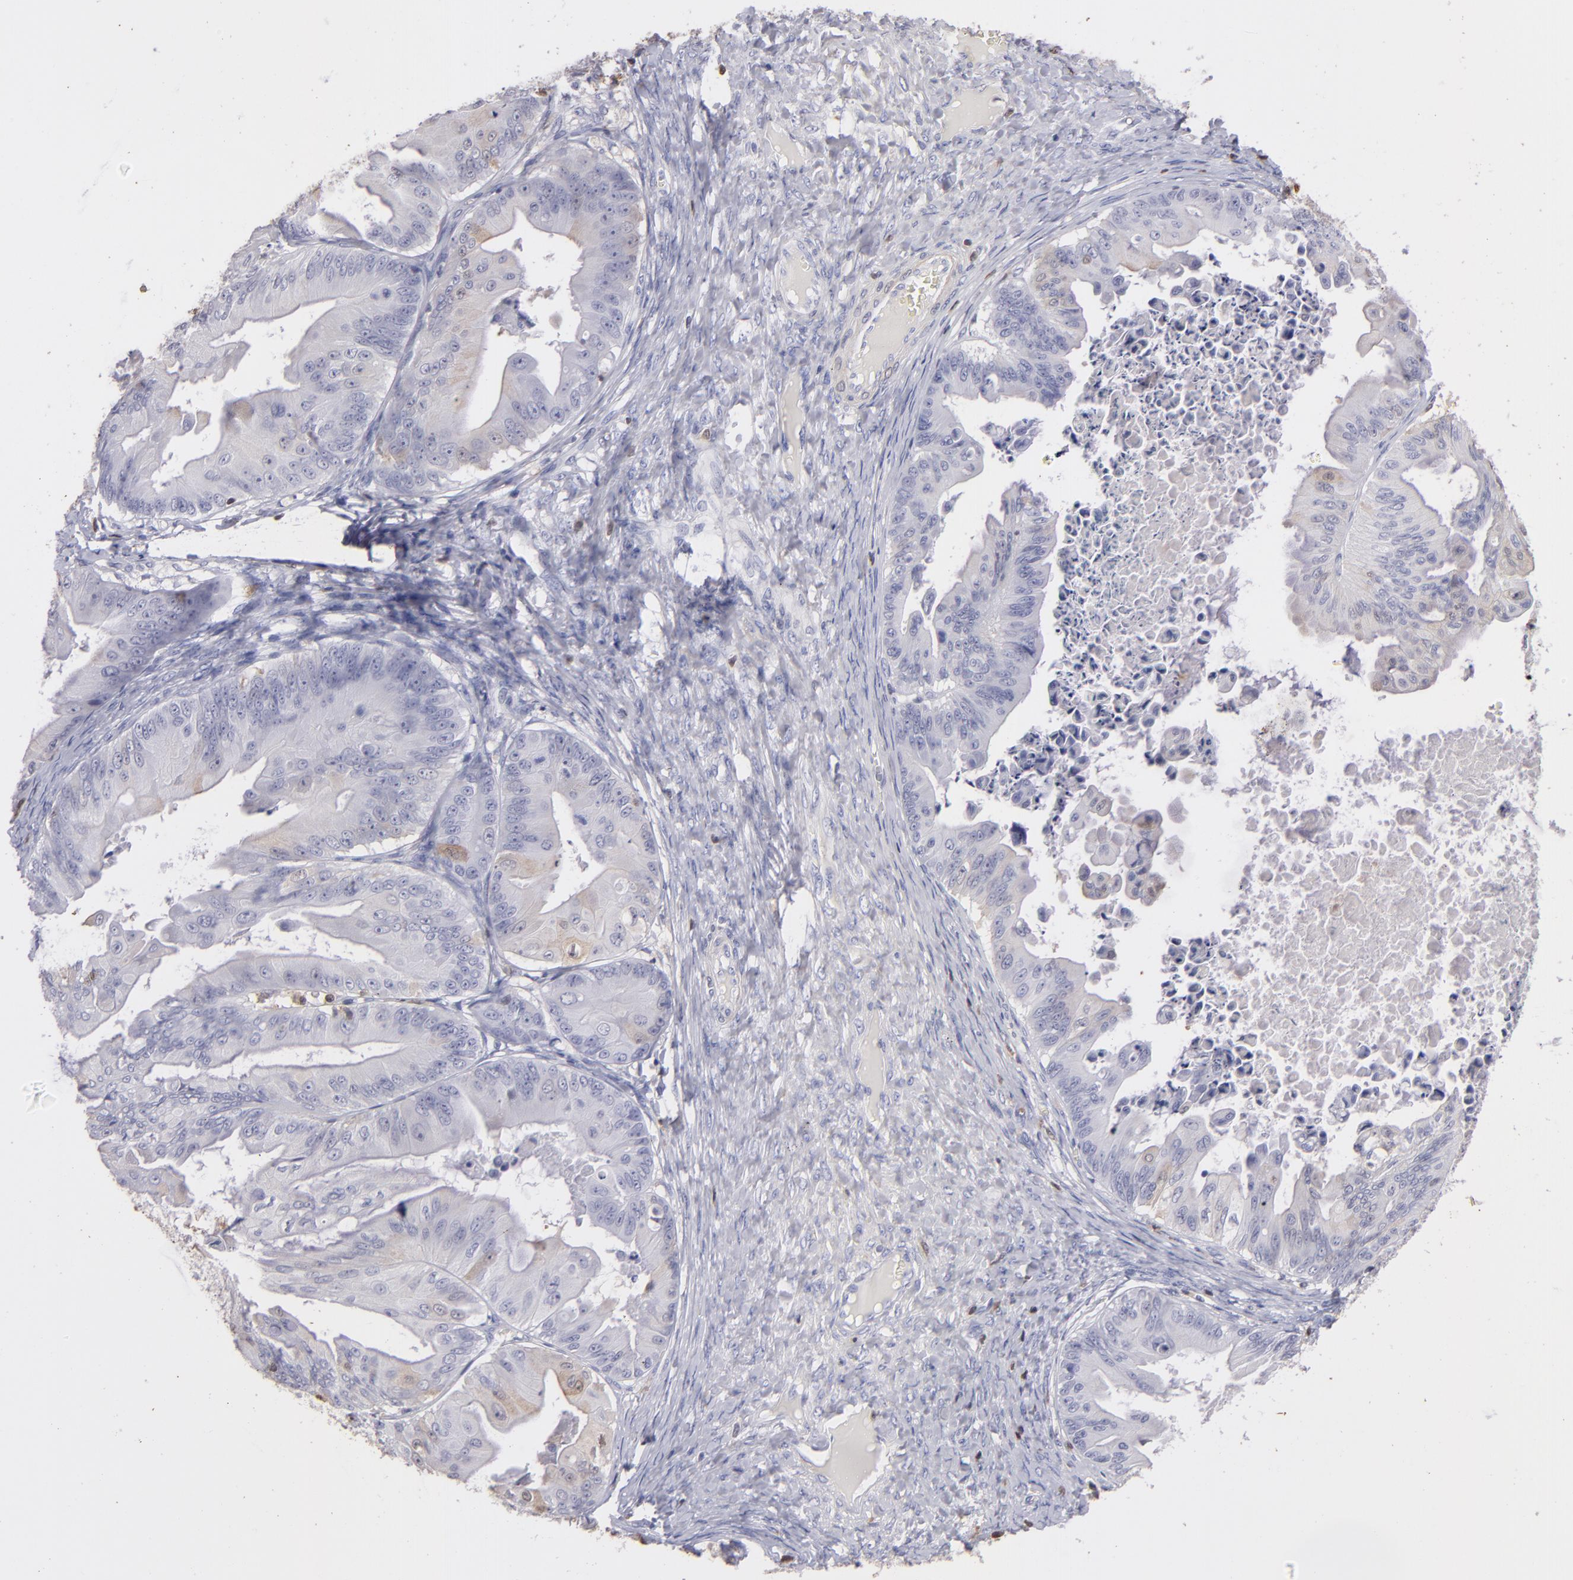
{"staining": {"intensity": "weak", "quantity": "<25%", "location": "cytoplasmic/membranous,nuclear"}, "tissue": "ovarian cancer", "cell_type": "Tumor cells", "image_type": "cancer", "snomed": [{"axis": "morphology", "description": "Cystadenocarcinoma, mucinous, NOS"}, {"axis": "topography", "description": "Ovary"}], "caption": "IHC micrograph of ovarian cancer (mucinous cystadenocarcinoma) stained for a protein (brown), which shows no positivity in tumor cells.", "gene": "S100A2", "patient": {"sex": "female", "age": 37}}